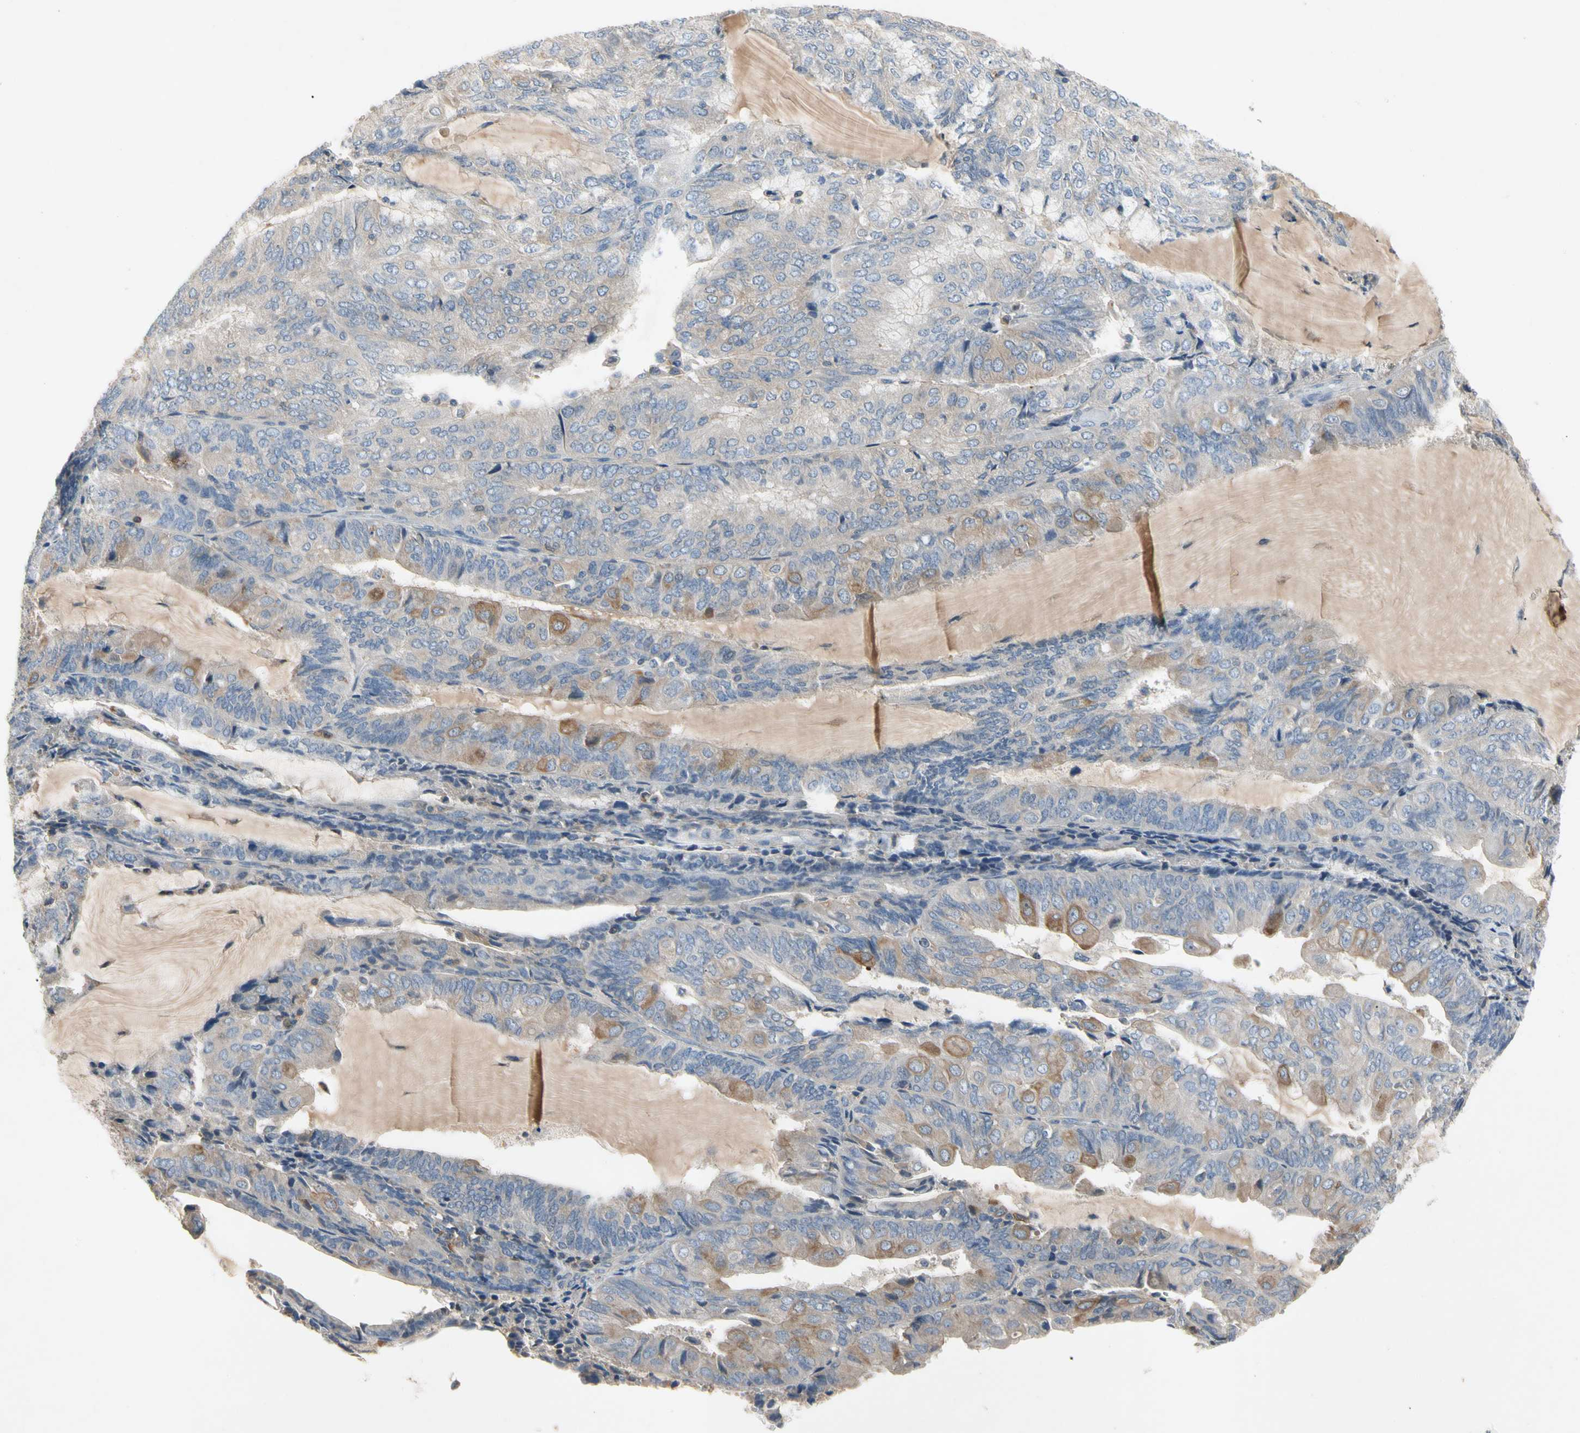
{"staining": {"intensity": "moderate", "quantity": "<25%", "location": "cytoplasmic/membranous"}, "tissue": "endometrial cancer", "cell_type": "Tumor cells", "image_type": "cancer", "snomed": [{"axis": "morphology", "description": "Adenocarcinoma, NOS"}, {"axis": "topography", "description": "Endometrium"}], "caption": "Endometrial cancer (adenocarcinoma) stained with DAB (3,3'-diaminobenzidine) immunohistochemistry displays low levels of moderate cytoplasmic/membranous positivity in approximately <25% of tumor cells.", "gene": "CRTAC1", "patient": {"sex": "female", "age": 81}}